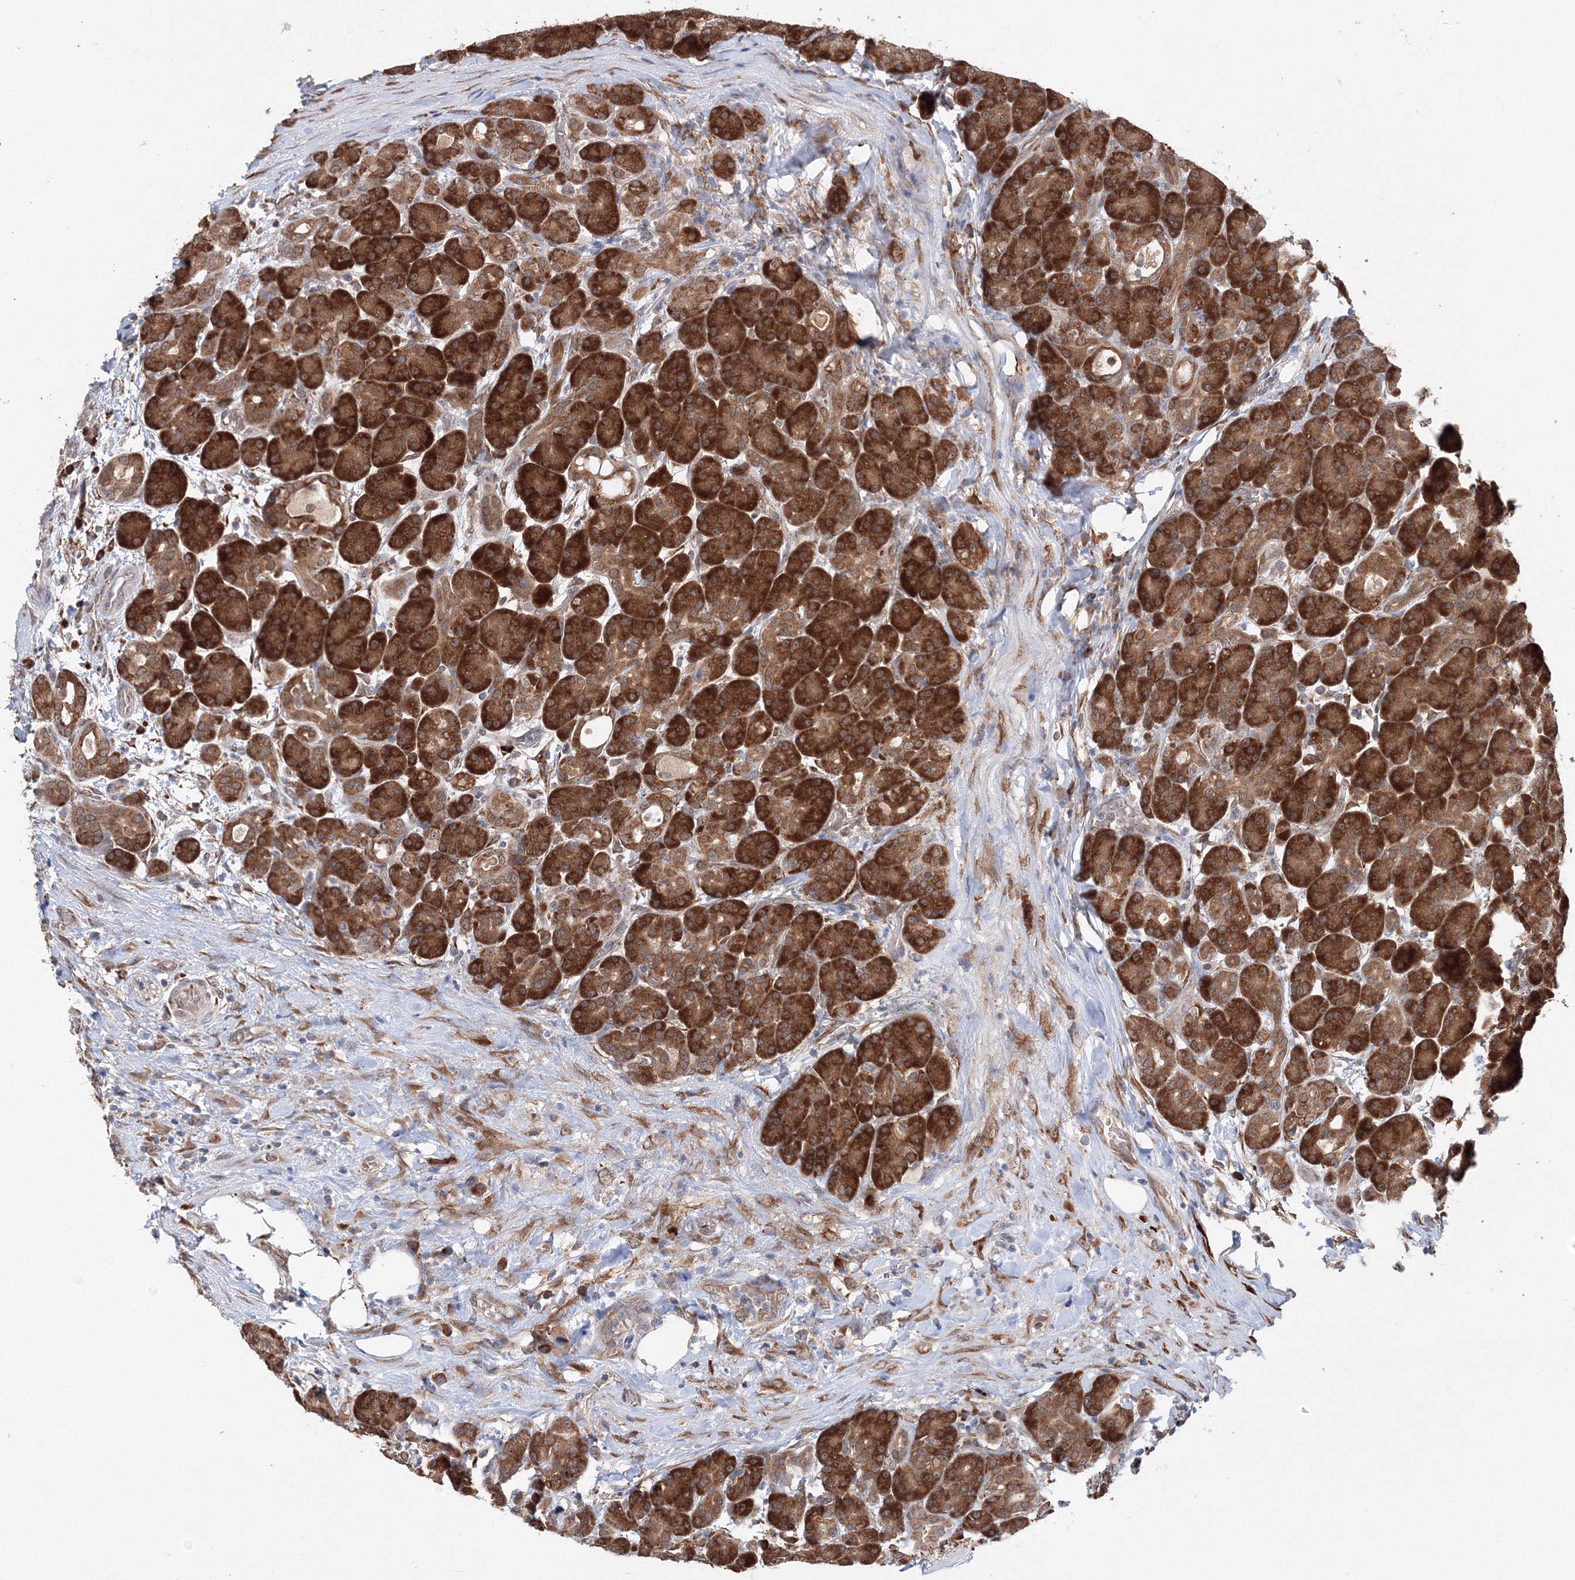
{"staining": {"intensity": "strong", "quantity": ">75%", "location": "cytoplasmic/membranous"}, "tissue": "pancreas", "cell_type": "Exocrine glandular cells", "image_type": "normal", "snomed": [{"axis": "morphology", "description": "Normal tissue, NOS"}, {"axis": "topography", "description": "Pancreas"}], "caption": "Protein staining of benign pancreas demonstrates strong cytoplasmic/membranous staining in about >75% of exocrine glandular cells.", "gene": "DIS3L2", "patient": {"sex": "male", "age": 63}}